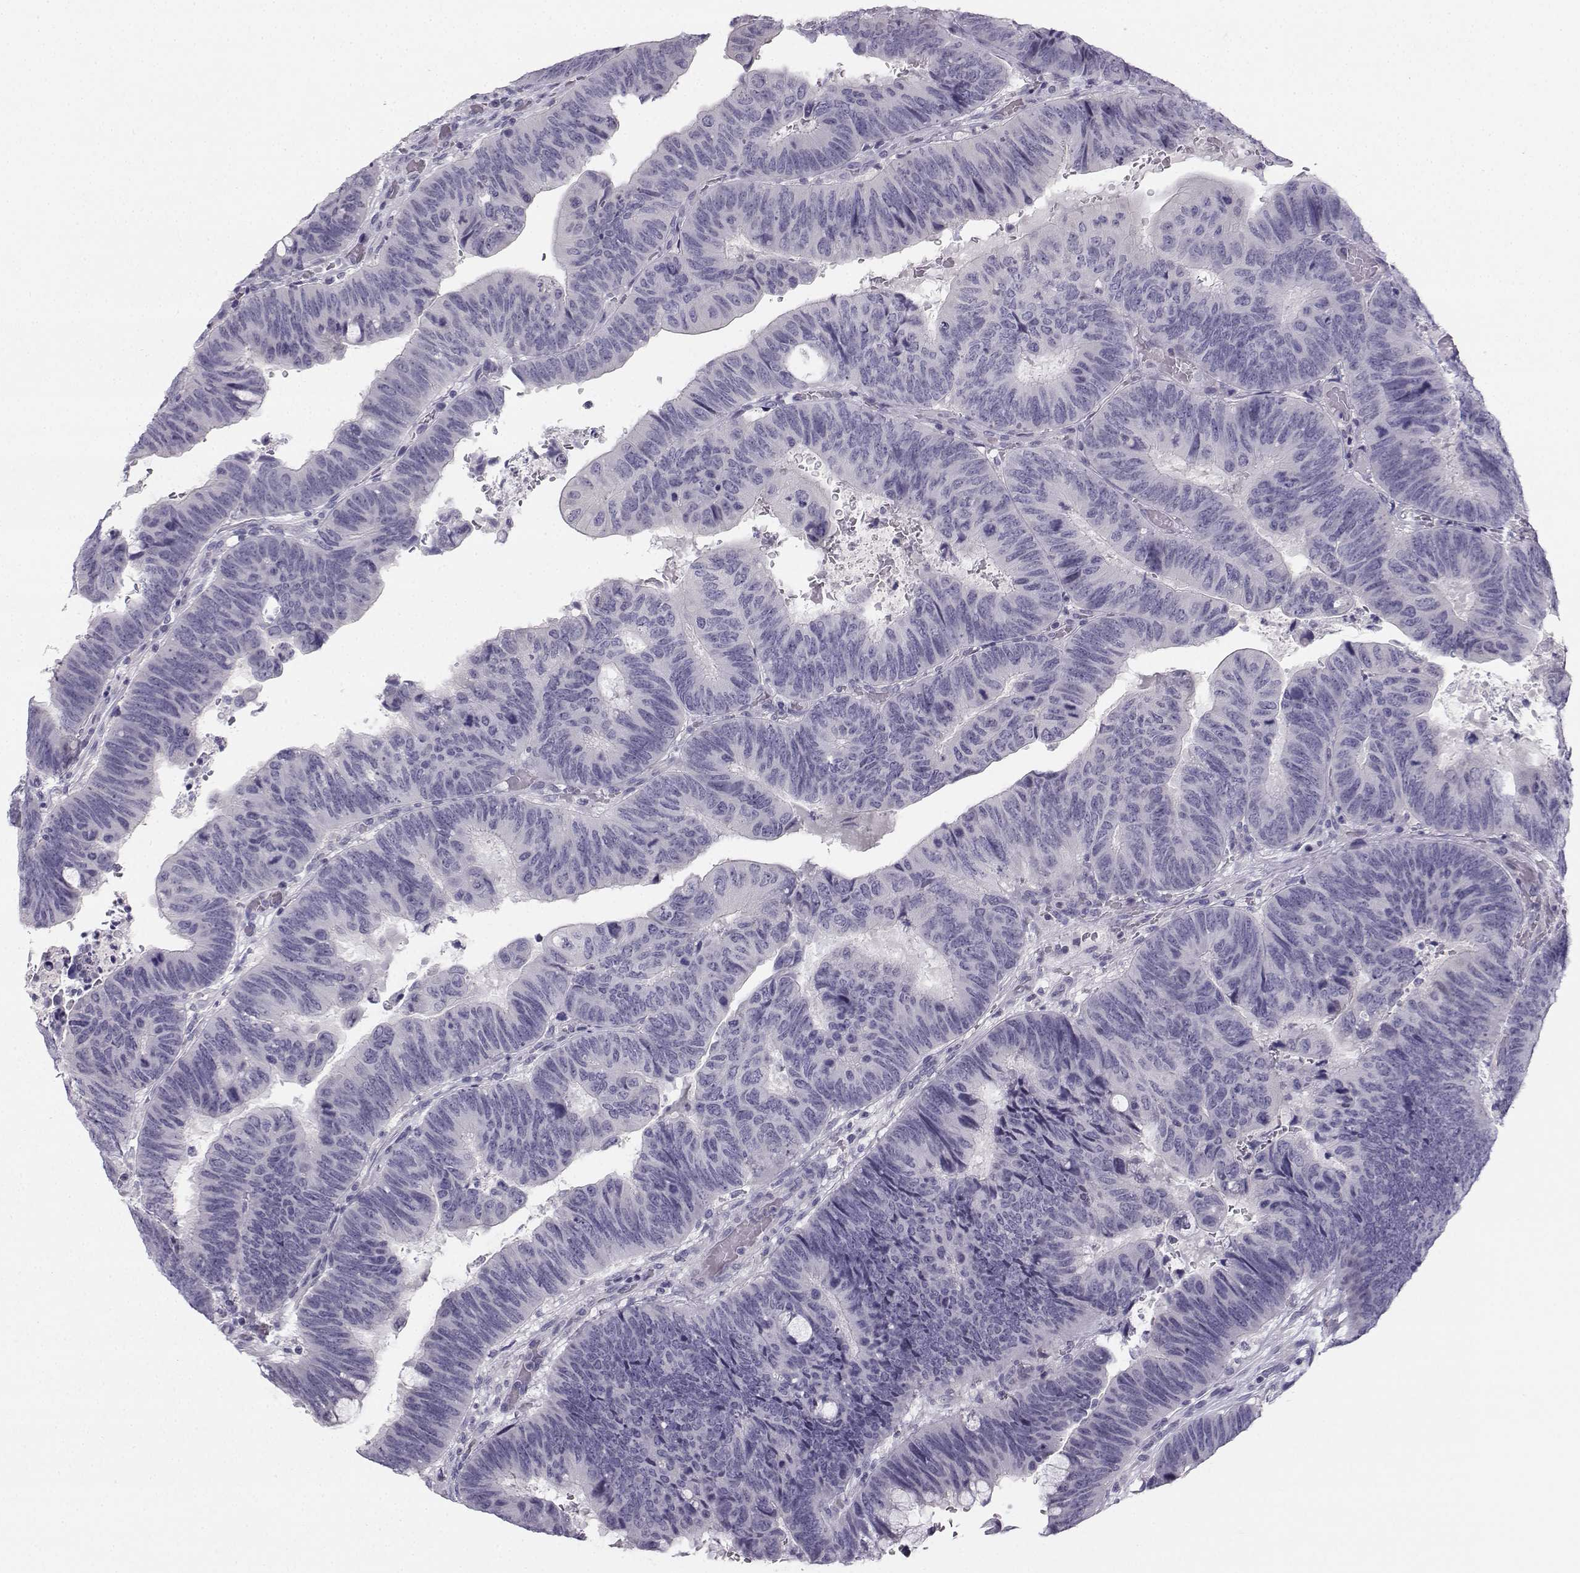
{"staining": {"intensity": "negative", "quantity": "none", "location": "none"}, "tissue": "colorectal cancer", "cell_type": "Tumor cells", "image_type": "cancer", "snomed": [{"axis": "morphology", "description": "Normal tissue, NOS"}, {"axis": "morphology", "description": "Adenocarcinoma, NOS"}, {"axis": "topography", "description": "Rectum"}], "caption": "Tumor cells are negative for protein expression in human colorectal adenocarcinoma. (Brightfield microscopy of DAB (3,3'-diaminobenzidine) immunohistochemistry (IHC) at high magnification).", "gene": "SYCE1", "patient": {"sex": "male", "age": 92}}